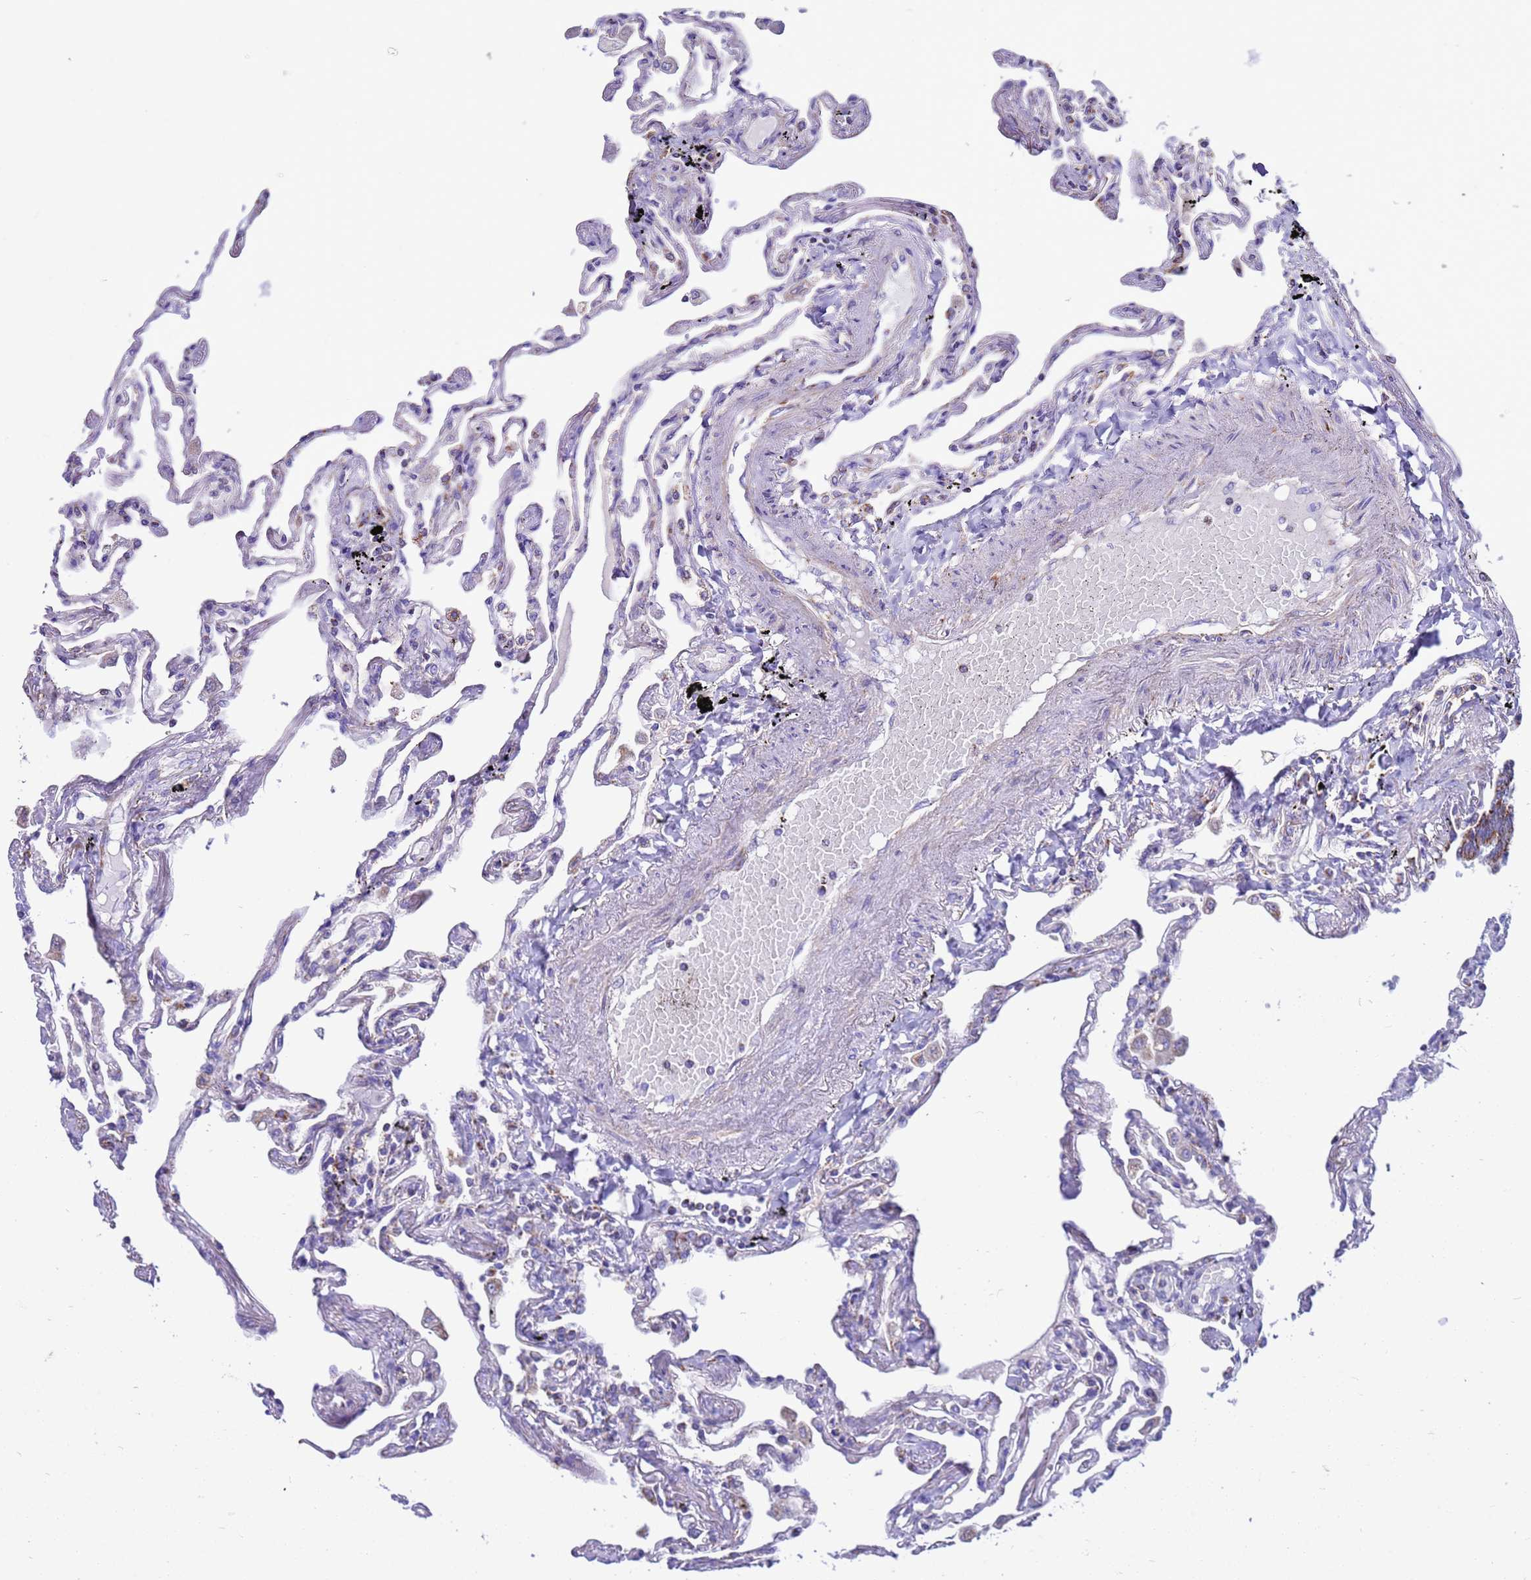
{"staining": {"intensity": "negative", "quantity": "none", "location": "none"}, "tissue": "lung", "cell_type": "Alveolar cells", "image_type": "normal", "snomed": [{"axis": "morphology", "description": "Normal tissue, NOS"}, {"axis": "topography", "description": "Lung"}], "caption": "Alveolar cells show no significant expression in benign lung. Brightfield microscopy of IHC stained with DAB (3,3'-diaminobenzidine) (brown) and hematoxylin (blue), captured at high magnification.", "gene": "RNF165", "patient": {"sex": "female", "age": 67}}